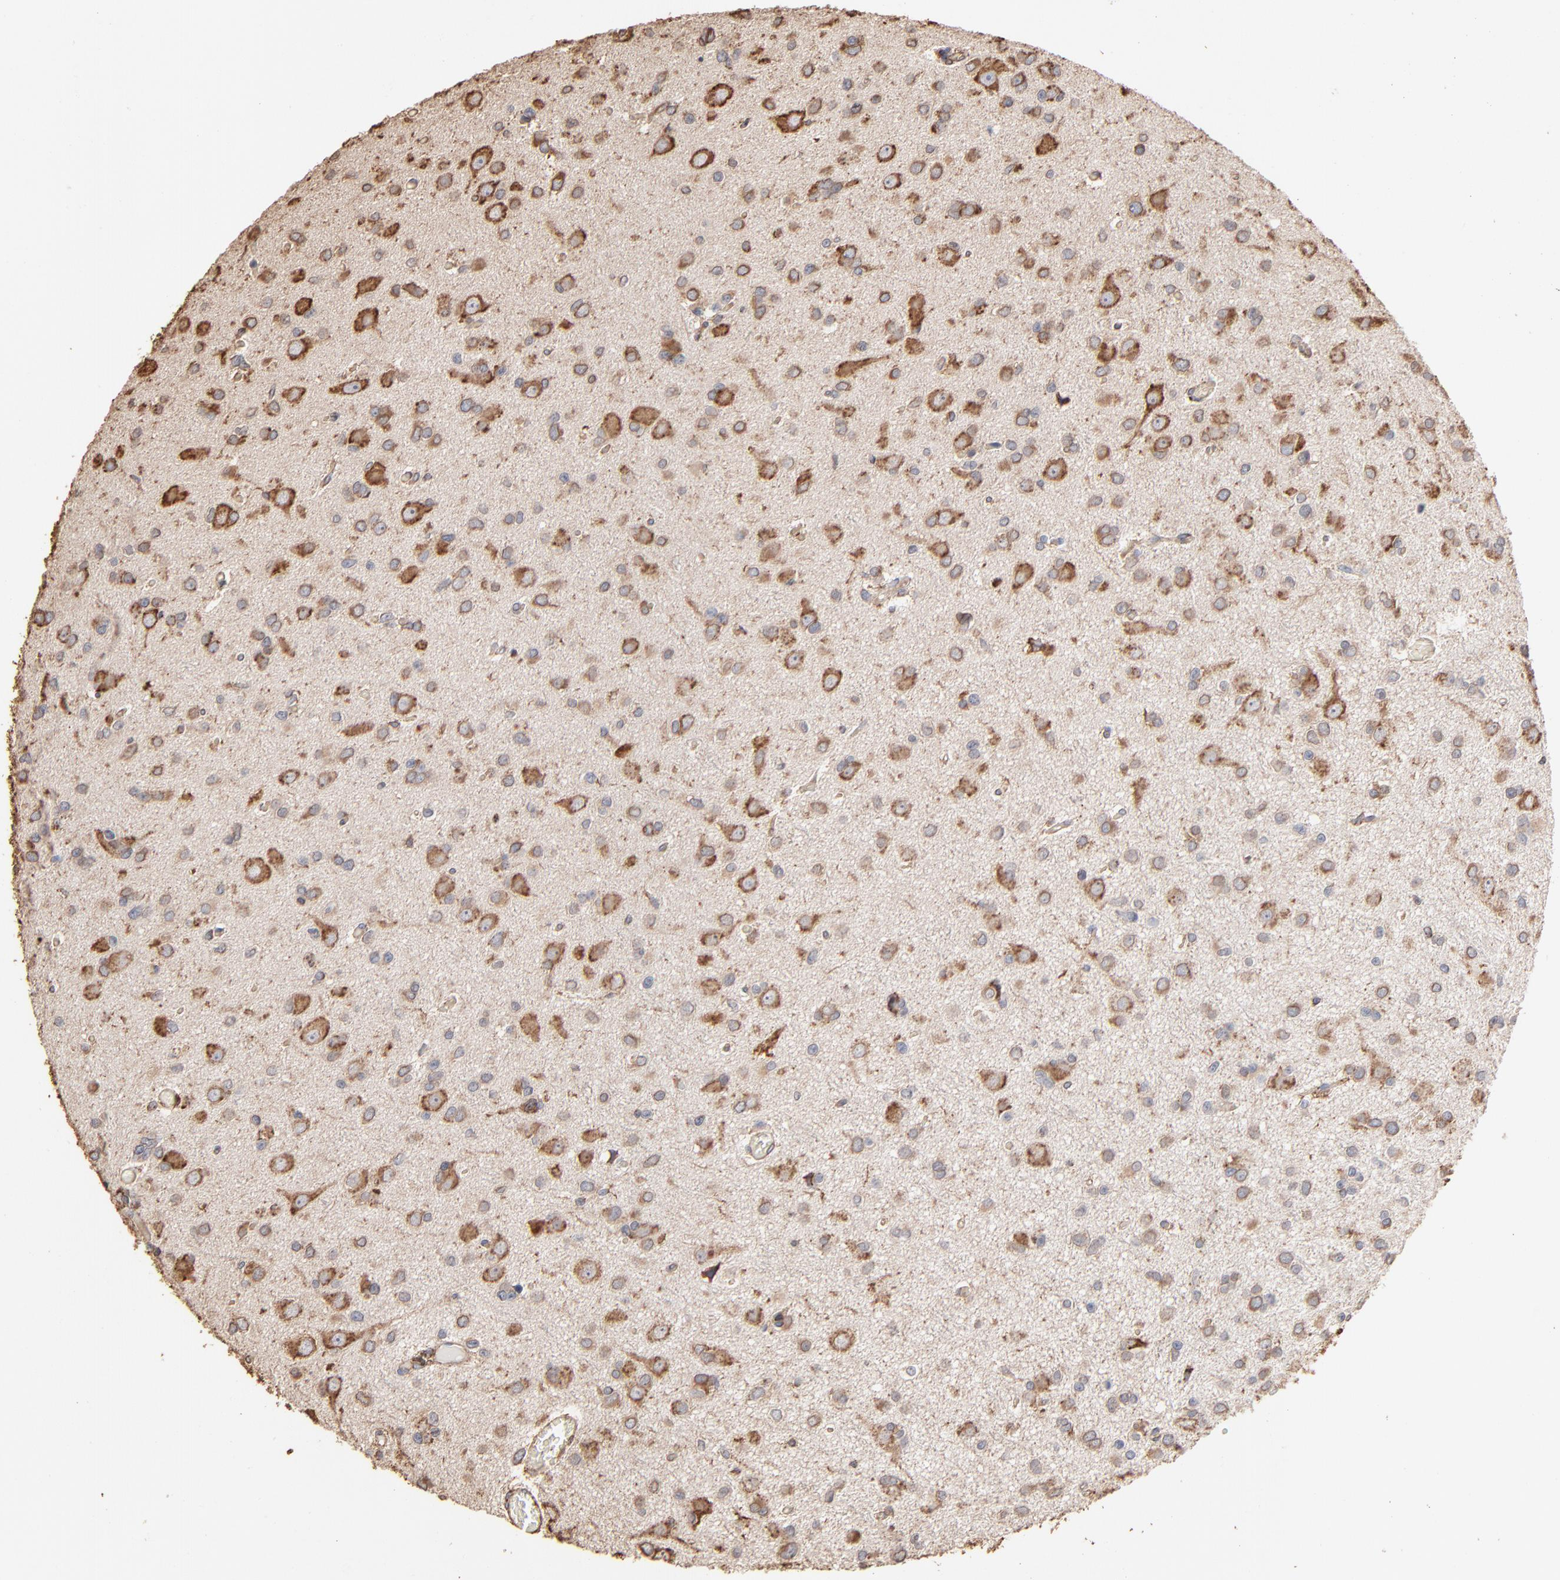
{"staining": {"intensity": "moderate", "quantity": ">75%", "location": "cytoplasmic/membranous"}, "tissue": "glioma", "cell_type": "Tumor cells", "image_type": "cancer", "snomed": [{"axis": "morphology", "description": "Glioma, malignant, Low grade"}, {"axis": "topography", "description": "Brain"}], "caption": "This photomicrograph displays IHC staining of human malignant low-grade glioma, with medium moderate cytoplasmic/membranous staining in about >75% of tumor cells.", "gene": "PDIA3", "patient": {"sex": "male", "age": 42}}